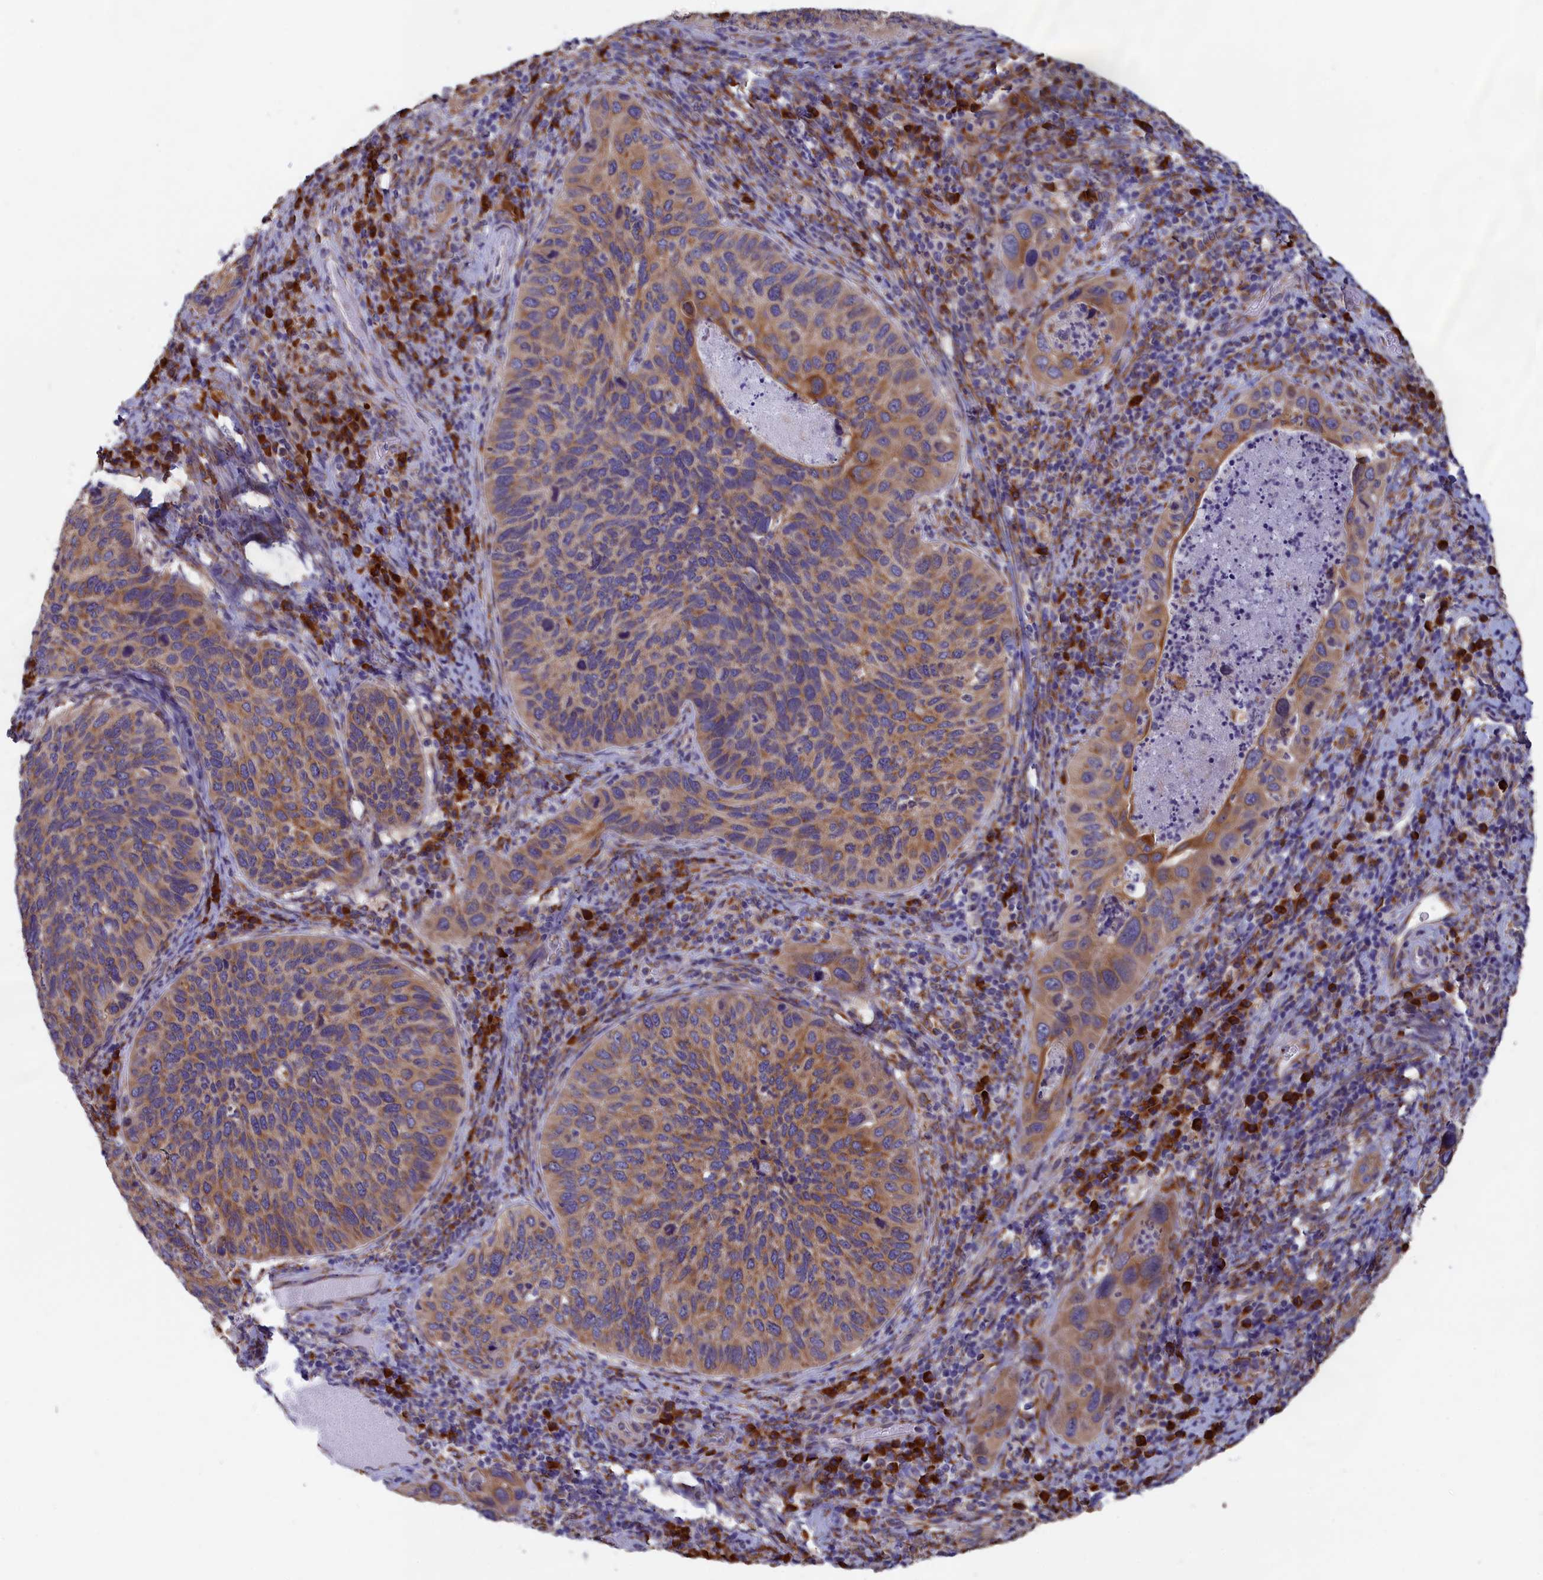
{"staining": {"intensity": "moderate", "quantity": ">75%", "location": "cytoplasmic/membranous"}, "tissue": "cervical cancer", "cell_type": "Tumor cells", "image_type": "cancer", "snomed": [{"axis": "morphology", "description": "Squamous cell carcinoma, NOS"}, {"axis": "topography", "description": "Cervix"}], "caption": "Immunohistochemistry image of squamous cell carcinoma (cervical) stained for a protein (brown), which reveals medium levels of moderate cytoplasmic/membranous staining in about >75% of tumor cells.", "gene": "CCDC68", "patient": {"sex": "female", "age": 38}}